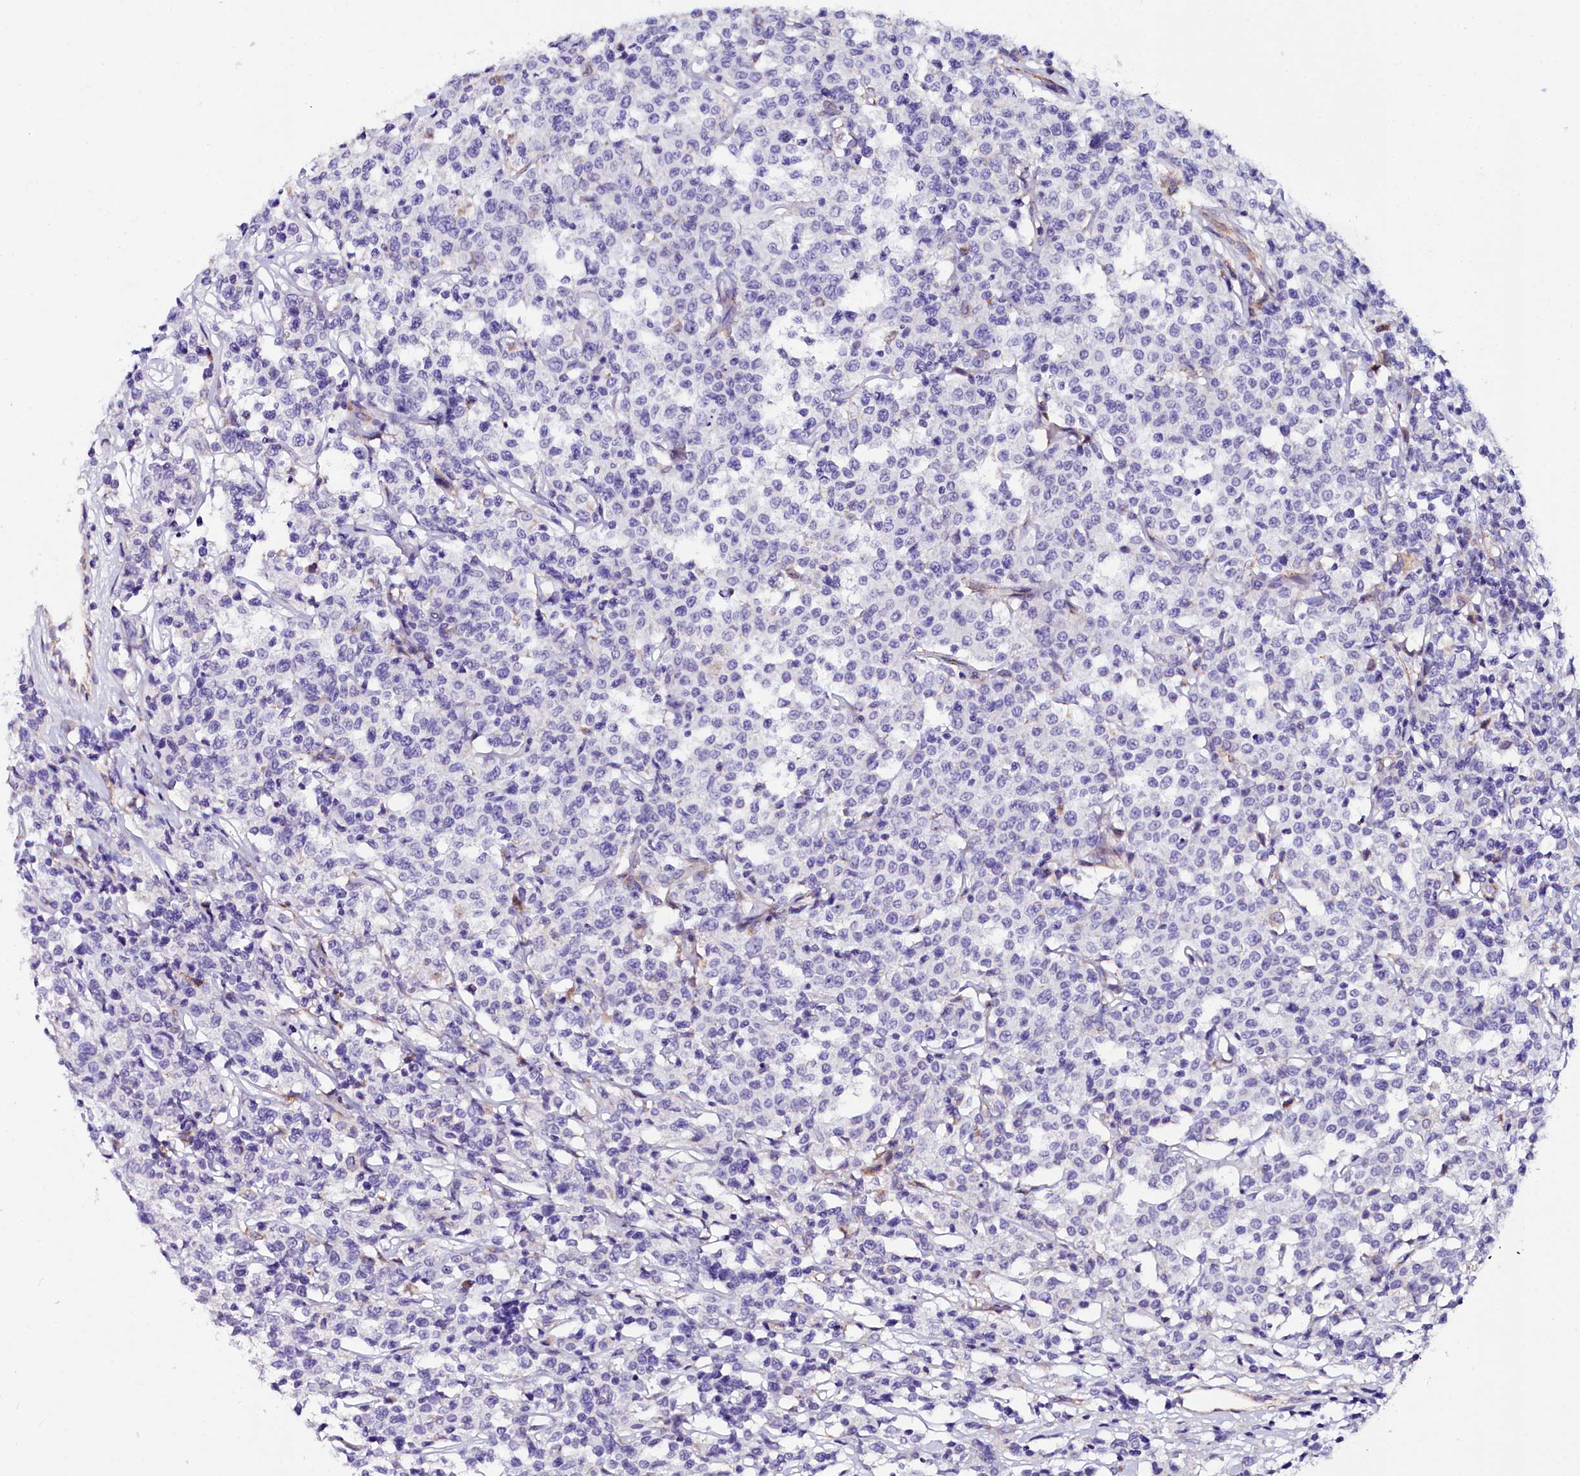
{"staining": {"intensity": "negative", "quantity": "none", "location": "none"}, "tissue": "lymphoma", "cell_type": "Tumor cells", "image_type": "cancer", "snomed": [{"axis": "morphology", "description": "Malignant lymphoma, non-Hodgkin's type, Low grade"}, {"axis": "topography", "description": "Small intestine"}], "caption": "The micrograph shows no significant staining in tumor cells of low-grade malignant lymphoma, non-Hodgkin's type.", "gene": "SLC49A3", "patient": {"sex": "female", "age": 59}}